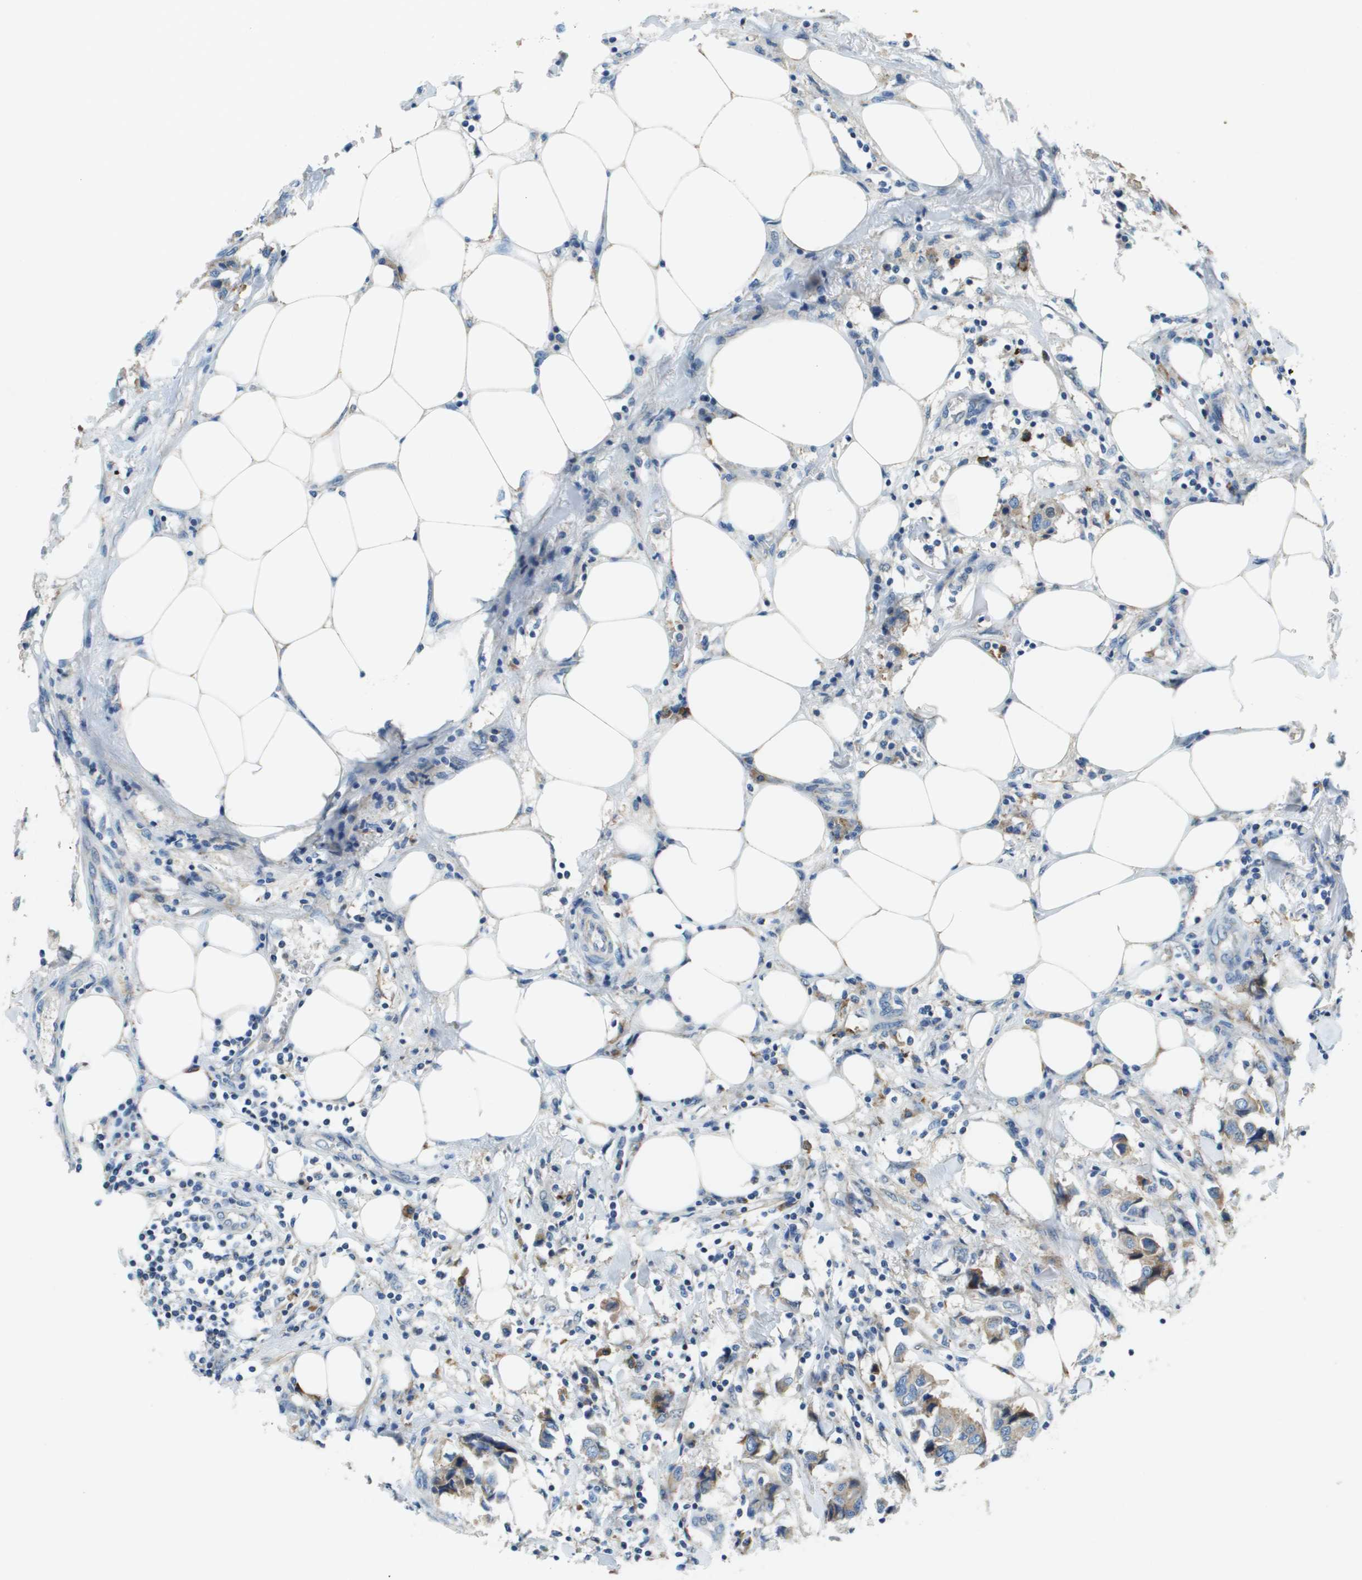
{"staining": {"intensity": "weak", "quantity": "25%-75%", "location": "cytoplasmic/membranous"}, "tissue": "breast cancer", "cell_type": "Tumor cells", "image_type": "cancer", "snomed": [{"axis": "morphology", "description": "Duct carcinoma"}, {"axis": "topography", "description": "Breast"}], "caption": "High-power microscopy captured an immunohistochemistry (IHC) photomicrograph of breast cancer (intraductal carcinoma), revealing weak cytoplasmic/membranous expression in about 25%-75% of tumor cells.", "gene": "SDC1", "patient": {"sex": "female", "age": 80}}